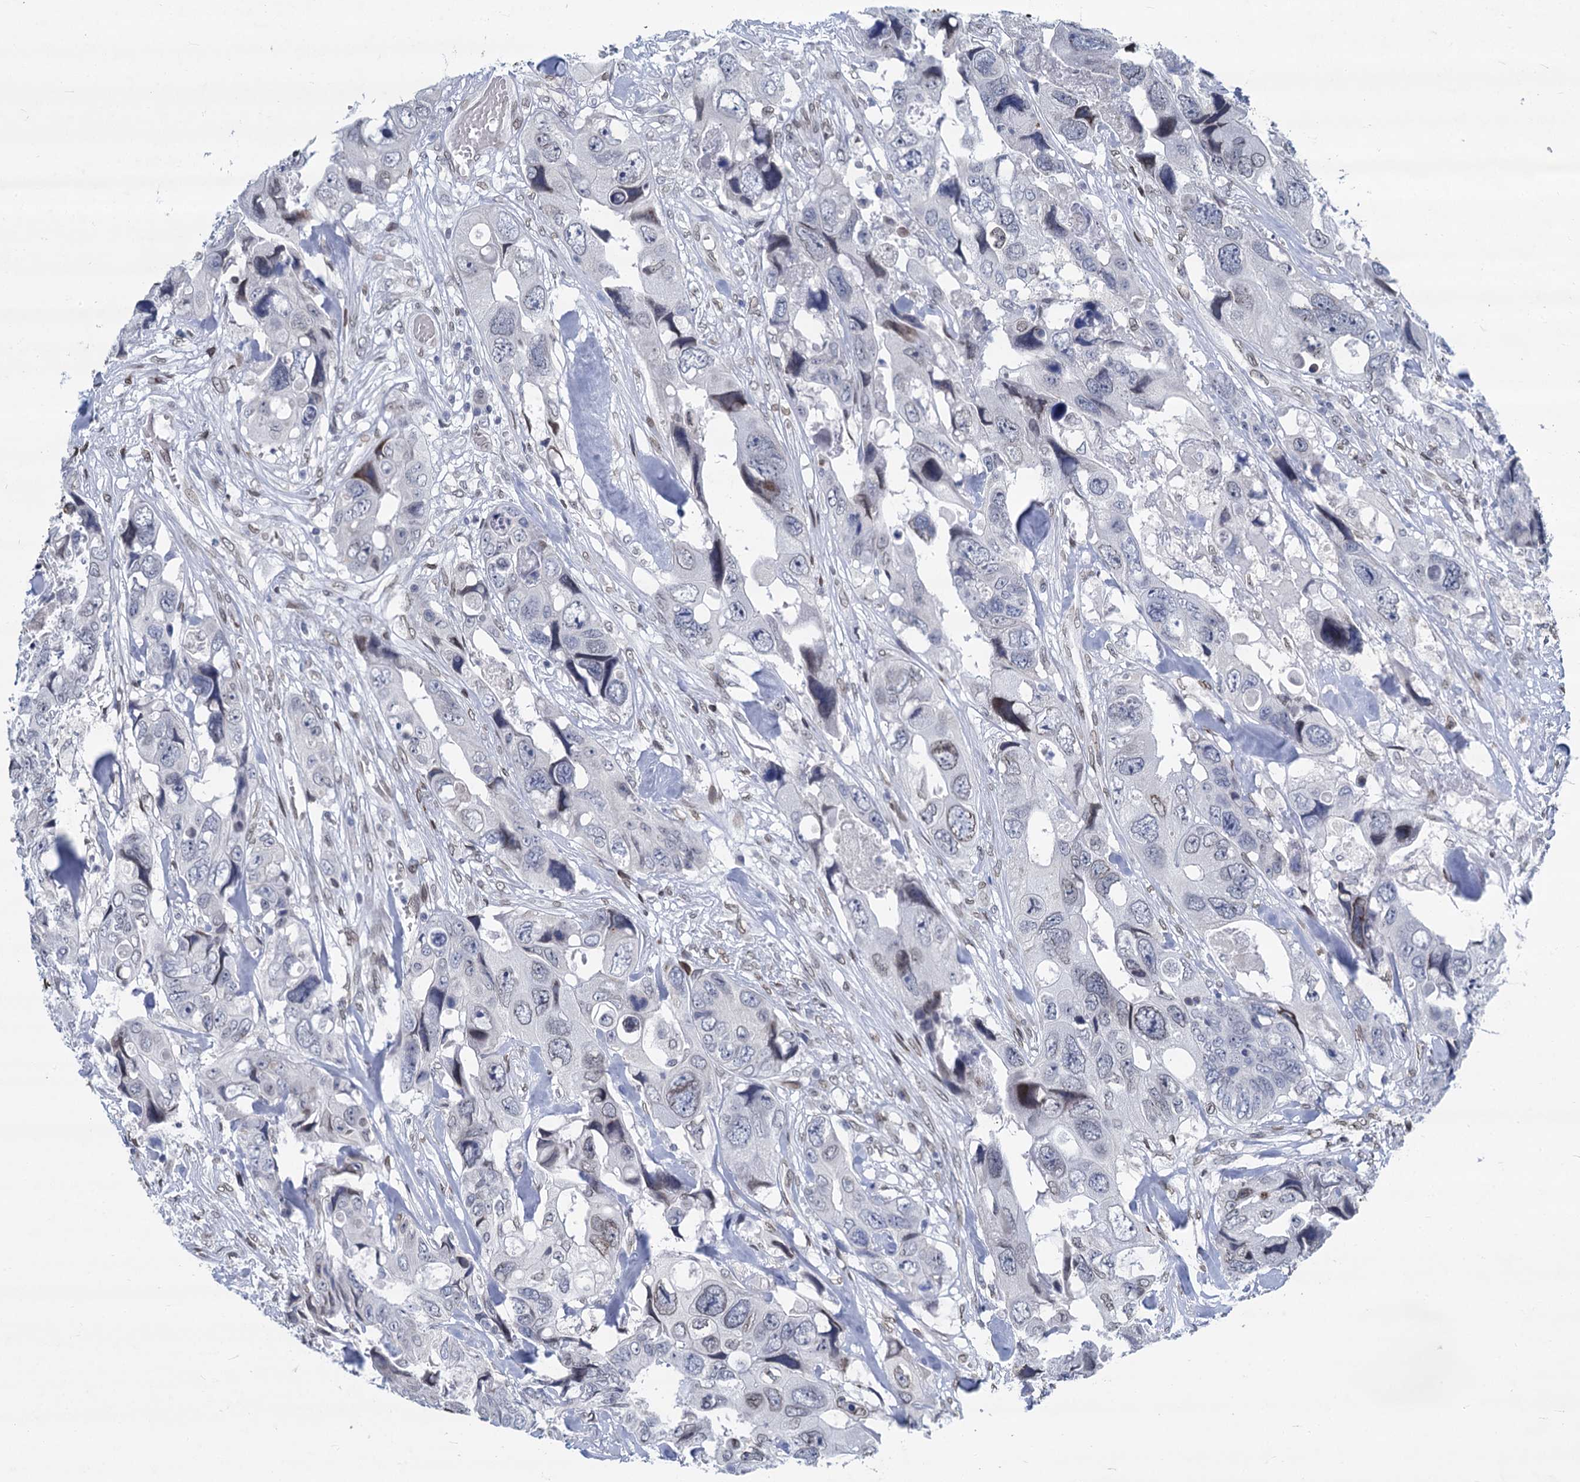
{"staining": {"intensity": "negative", "quantity": "none", "location": "none"}, "tissue": "colorectal cancer", "cell_type": "Tumor cells", "image_type": "cancer", "snomed": [{"axis": "morphology", "description": "Adenocarcinoma, NOS"}, {"axis": "topography", "description": "Rectum"}], "caption": "A micrograph of human colorectal adenocarcinoma is negative for staining in tumor cells. Brightfield microscopy of immunohistochemistry stained with DAB (brown) and hematoxylin (blue), captured at high magnification.", "gene": "PRSS35", "patient": {"sex": "male", "age": 57}}